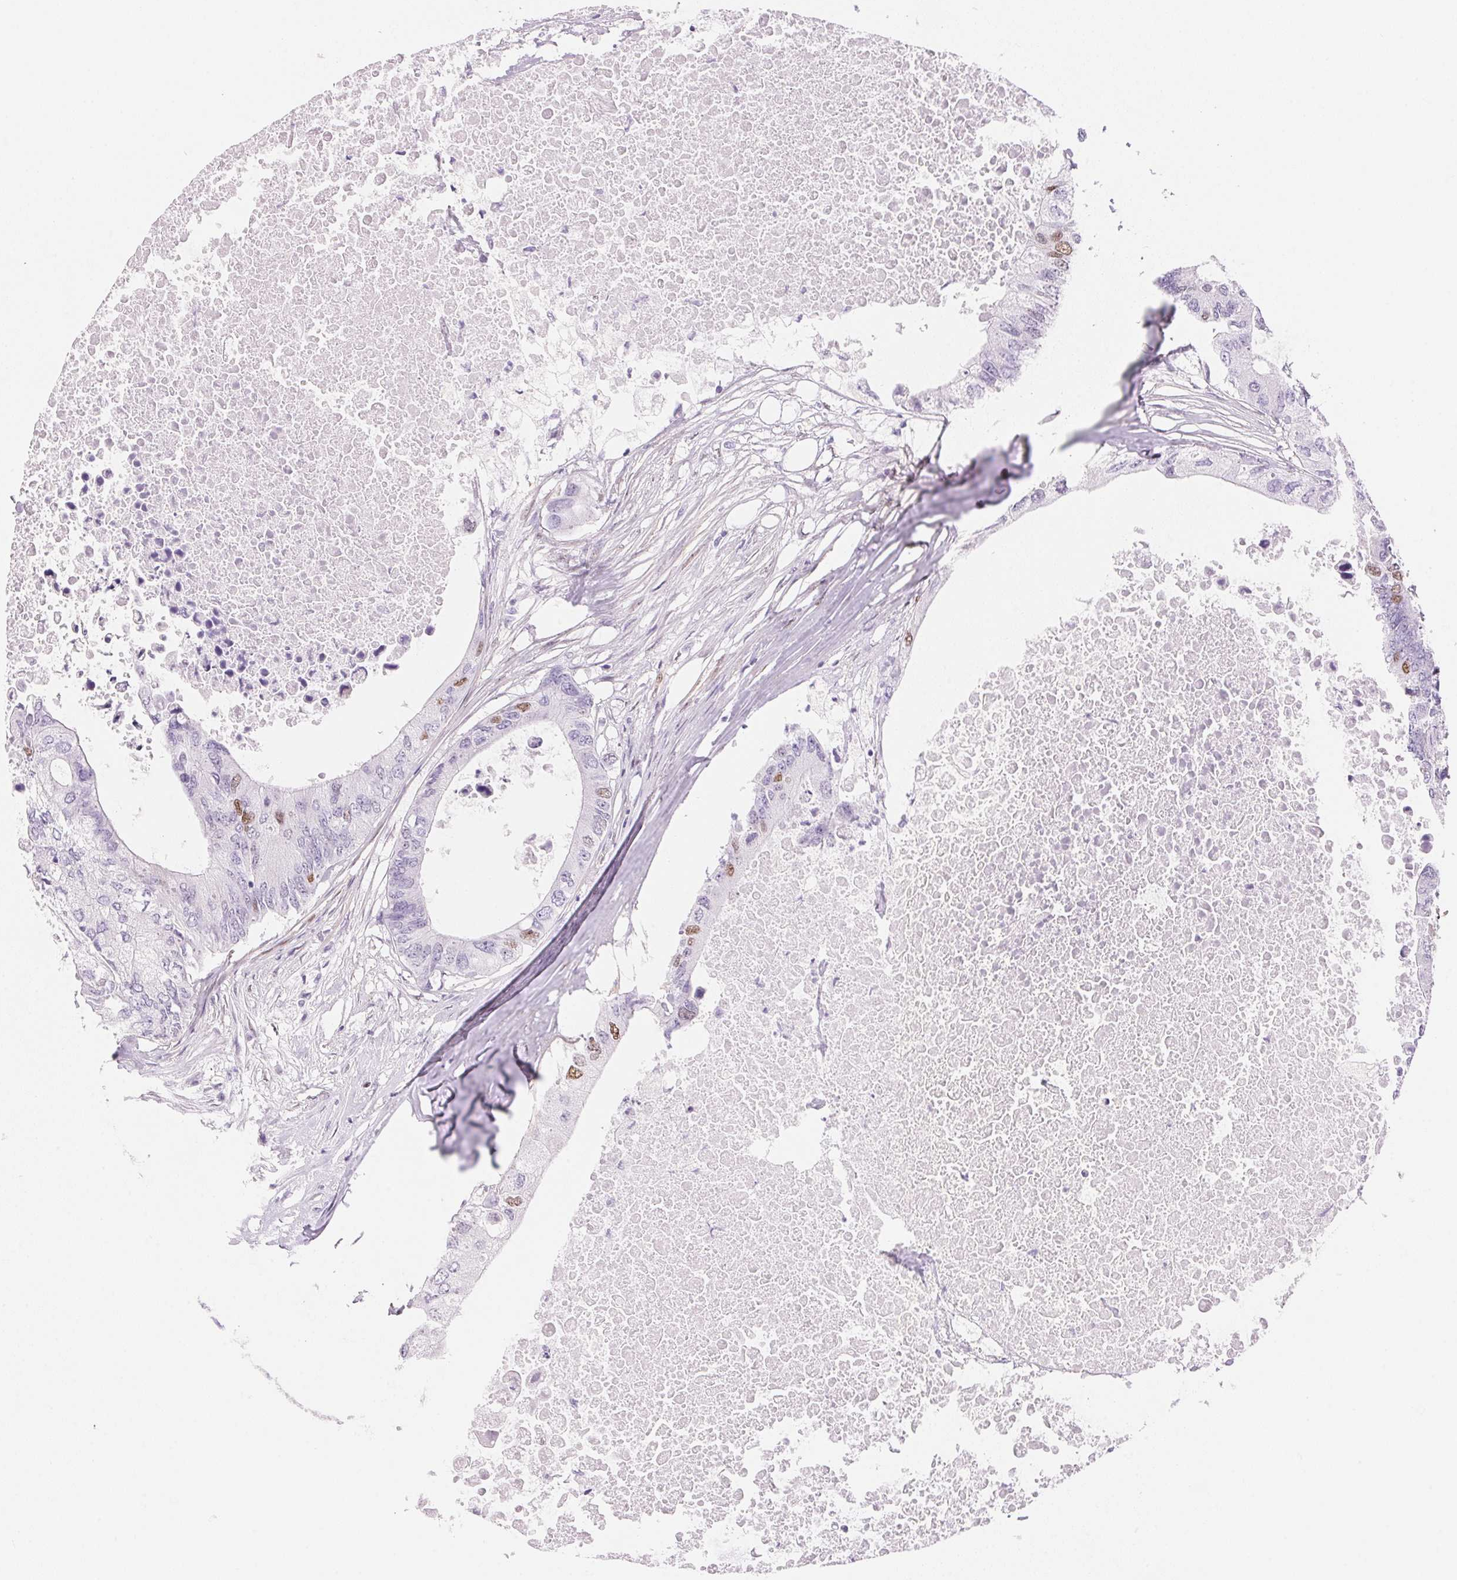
{"staining": {"intensity": "moderate", "quantity": "<25%", "location": "nuclear"}, "tissue": "colorectal cancer", "cell_type": "Tumor cells", "image_type": "cancer", "snomed": [{"axis": "morphology", "description": "Adenocarcinoma, NOS"}, {"axis": "topography", "description": "Colon"}], "caption": "A brown stain shows moderate nuclear positivity of a protein in colorectal cancer (adenocarcinoma) tumor cells. The staining is performed using DAB (3,3'-diaminobenzidine) brown chromogen to label protein expression. The nuclei are counter-stained blue using hematoxylin.", "gene": "SMTN", "patient": {"sex": "male", "age": 71}}